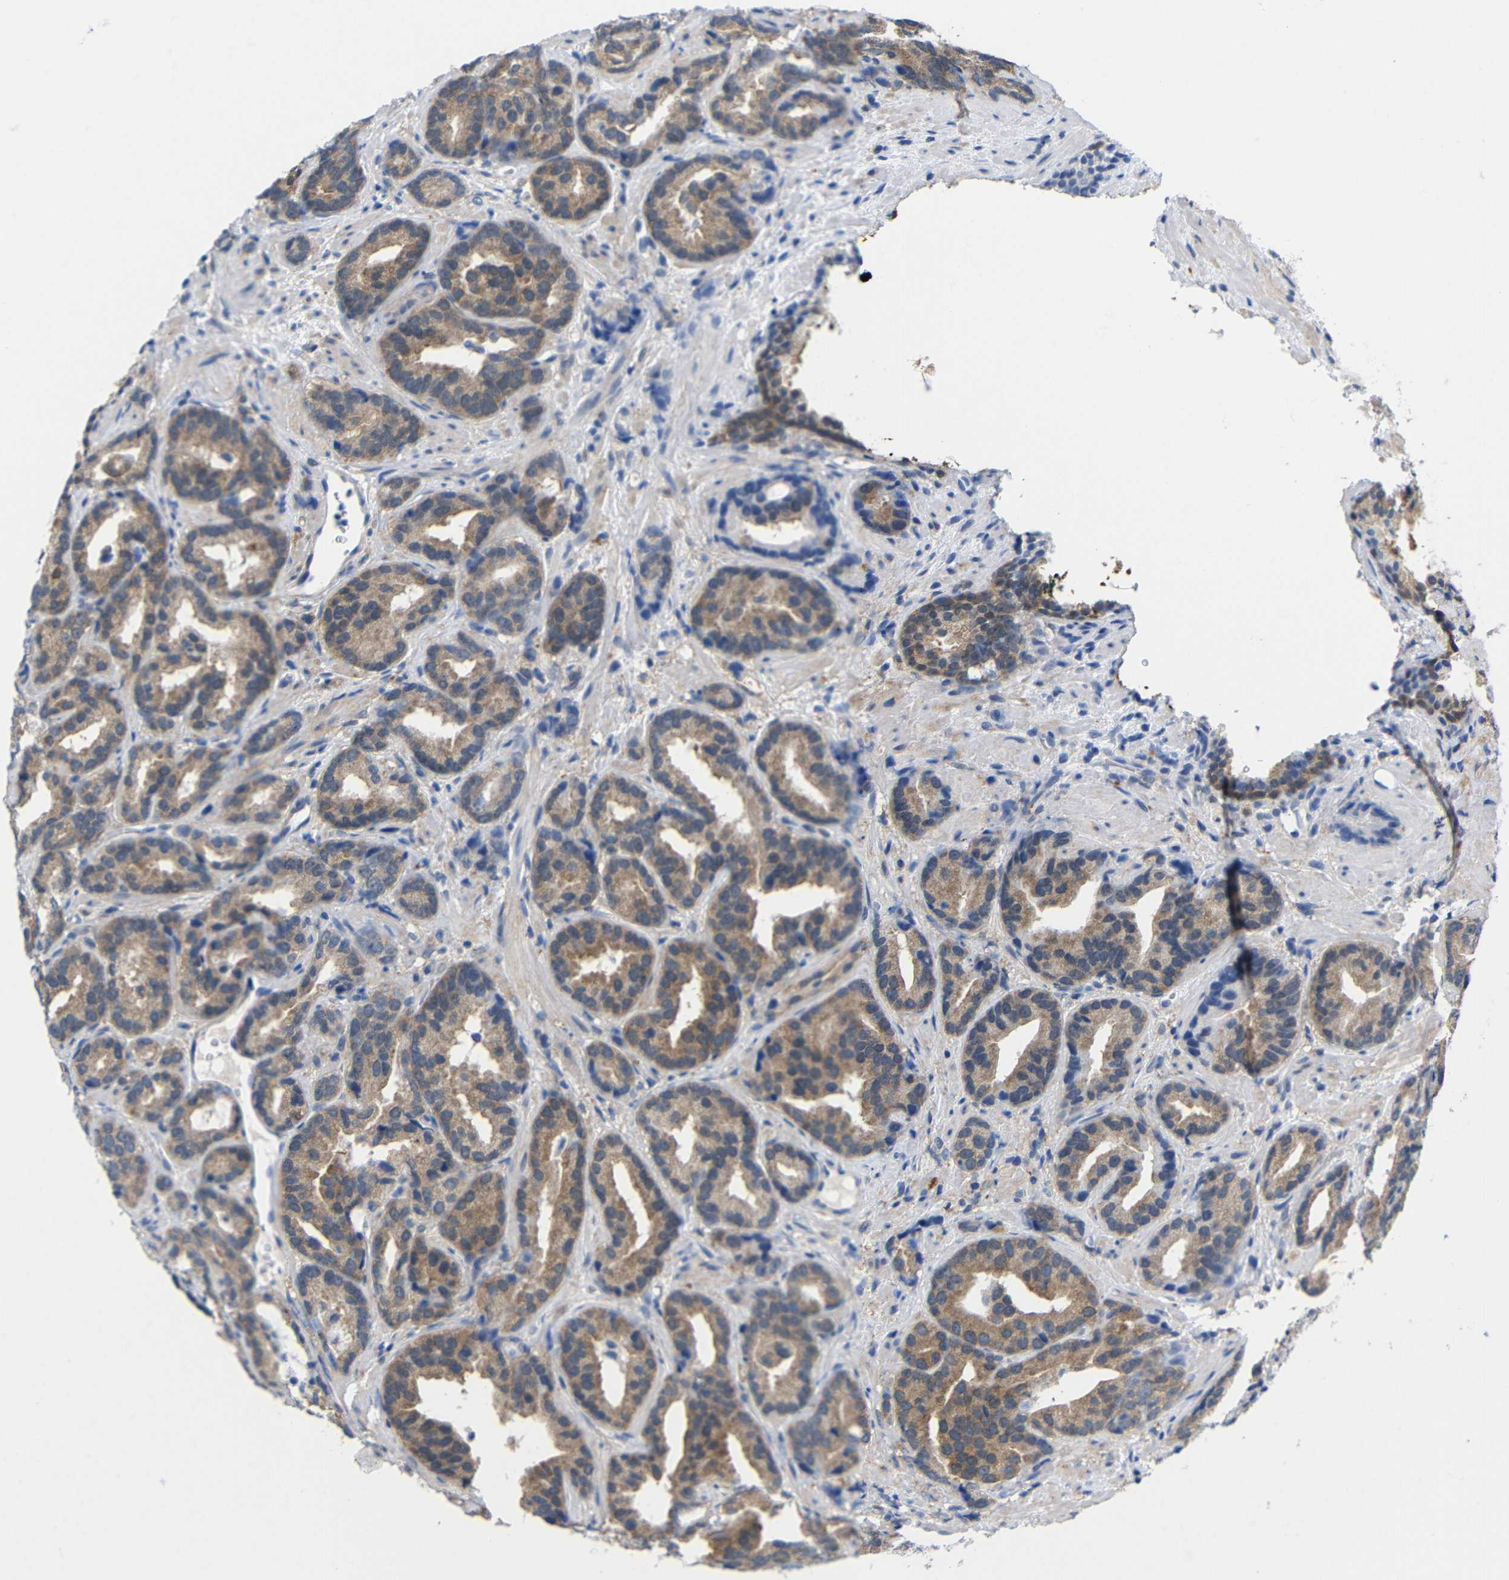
{"staining": {"intensity": "moderate", "quantity": ">75%", "location": "cytoplasmic/membranous"}, "tissue": "prostate cancer", "cell_type": "Tumor cells", "image_type": "cancer", "snomed": [{"axis": "morphology", "description": "Adenocarcinoma, Low grade"}, {"axis": "topography", "description": "Prostate"}], "caption": "High-power microscopy captured an IHC photomicrograph of prostate cancer (adenocarcinoma (low-grade)), revealing moderate cytoplasmic/membranous expression in about >75% of tumor cells.", "gene": "PEBP1", "patient": {"sex": "male", "age": 59}}